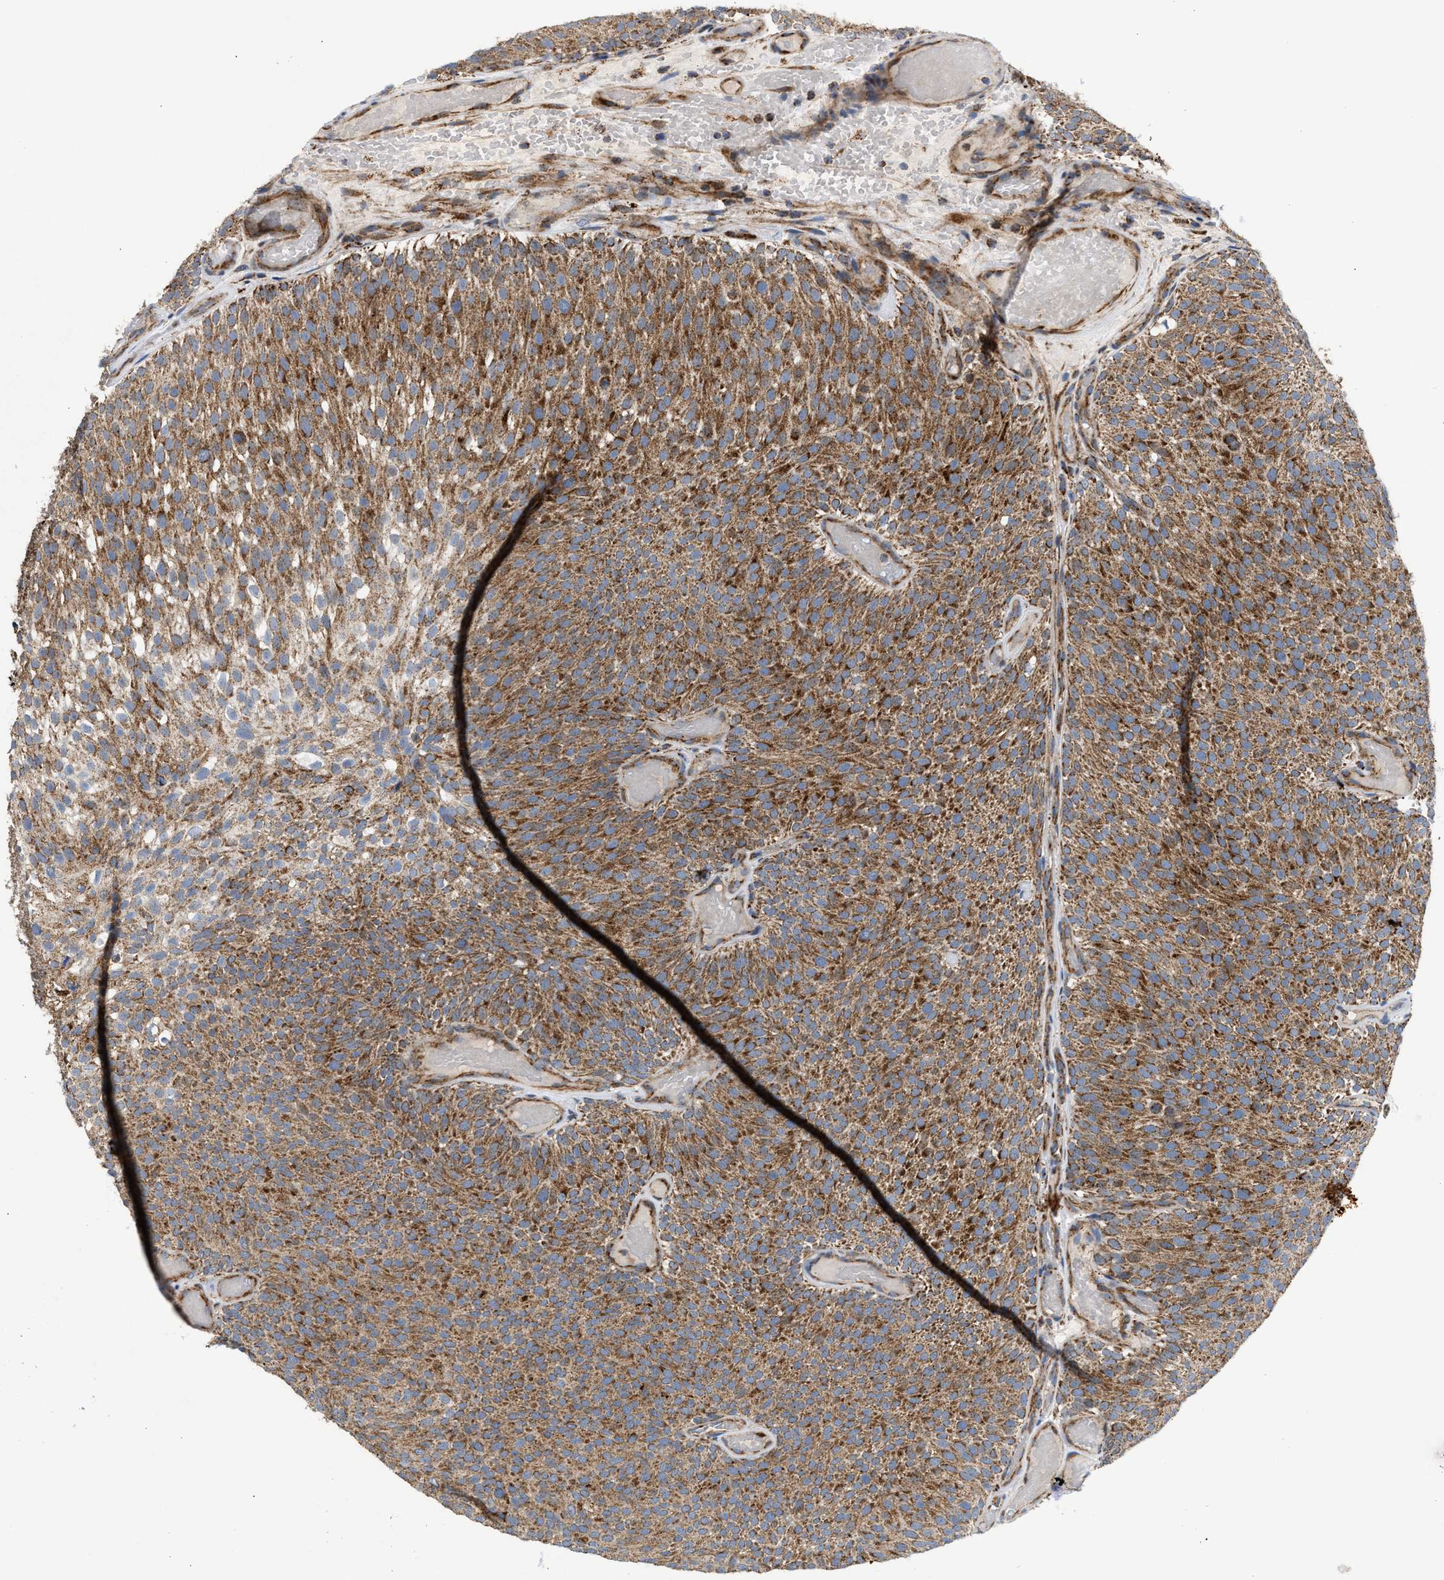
{"staining": {"intensity": "moderate", "quantity": ">75%", "location": "cytoplasmic/membranous"}, "tissue": "urothelial cancer", "cell_type": "Tumor cells", "image_type": "cancer", "snomed": [{"axis": "morphology", "description": "Urothelial carcinoma, Low grade"}, {"axis": "topography", "description": "Urinary bladder"}], "caption": "Immunohistochemical staining of urothelial cancer reveals medium levels of moderate cytoplasmic/membranous staining in approximately >75% of tumor cells.", "gene": "TACO1", "patient": {"sex": "male", "age": 78}}